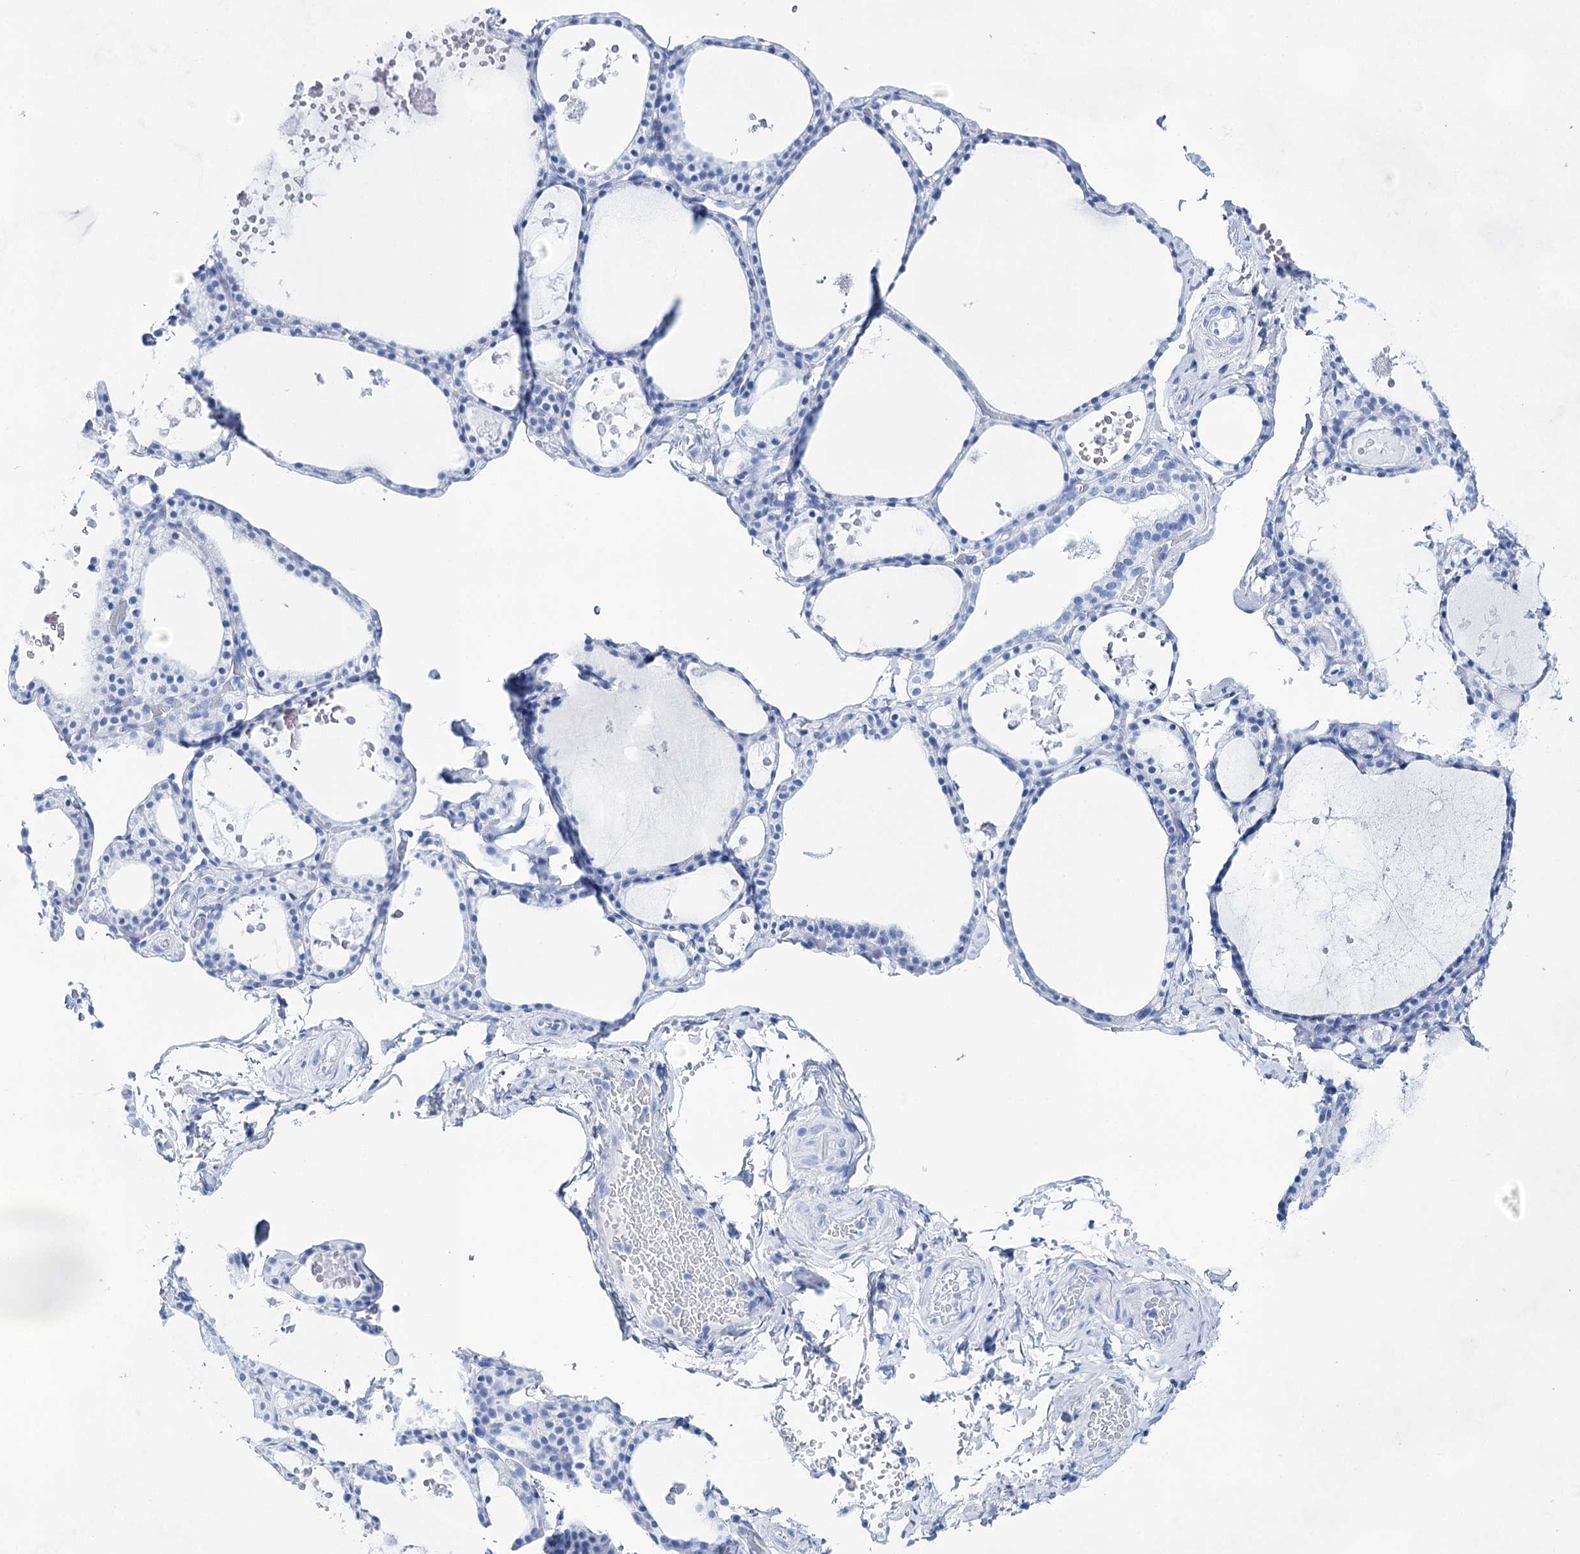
{"staining": {"intensity": "negative", "quantity": "none", "location": "none"}, "tissue": "thyroid gland", "cell_type": "Glandular cells", "image_type": "normal", "snomed": [{"axis": "morphology", "description": "Normal tissue, NOS"}, {"axis": "topography", "description": "Thyroid gland"}], "caption": "IHC histopathology image of benign thyroid gland: human thyroid gland stained with DAB demonstrates no significant protein expression in glandular cells.", "gene": "LALBA", "patient": {"sex": "male", "age": 56}}